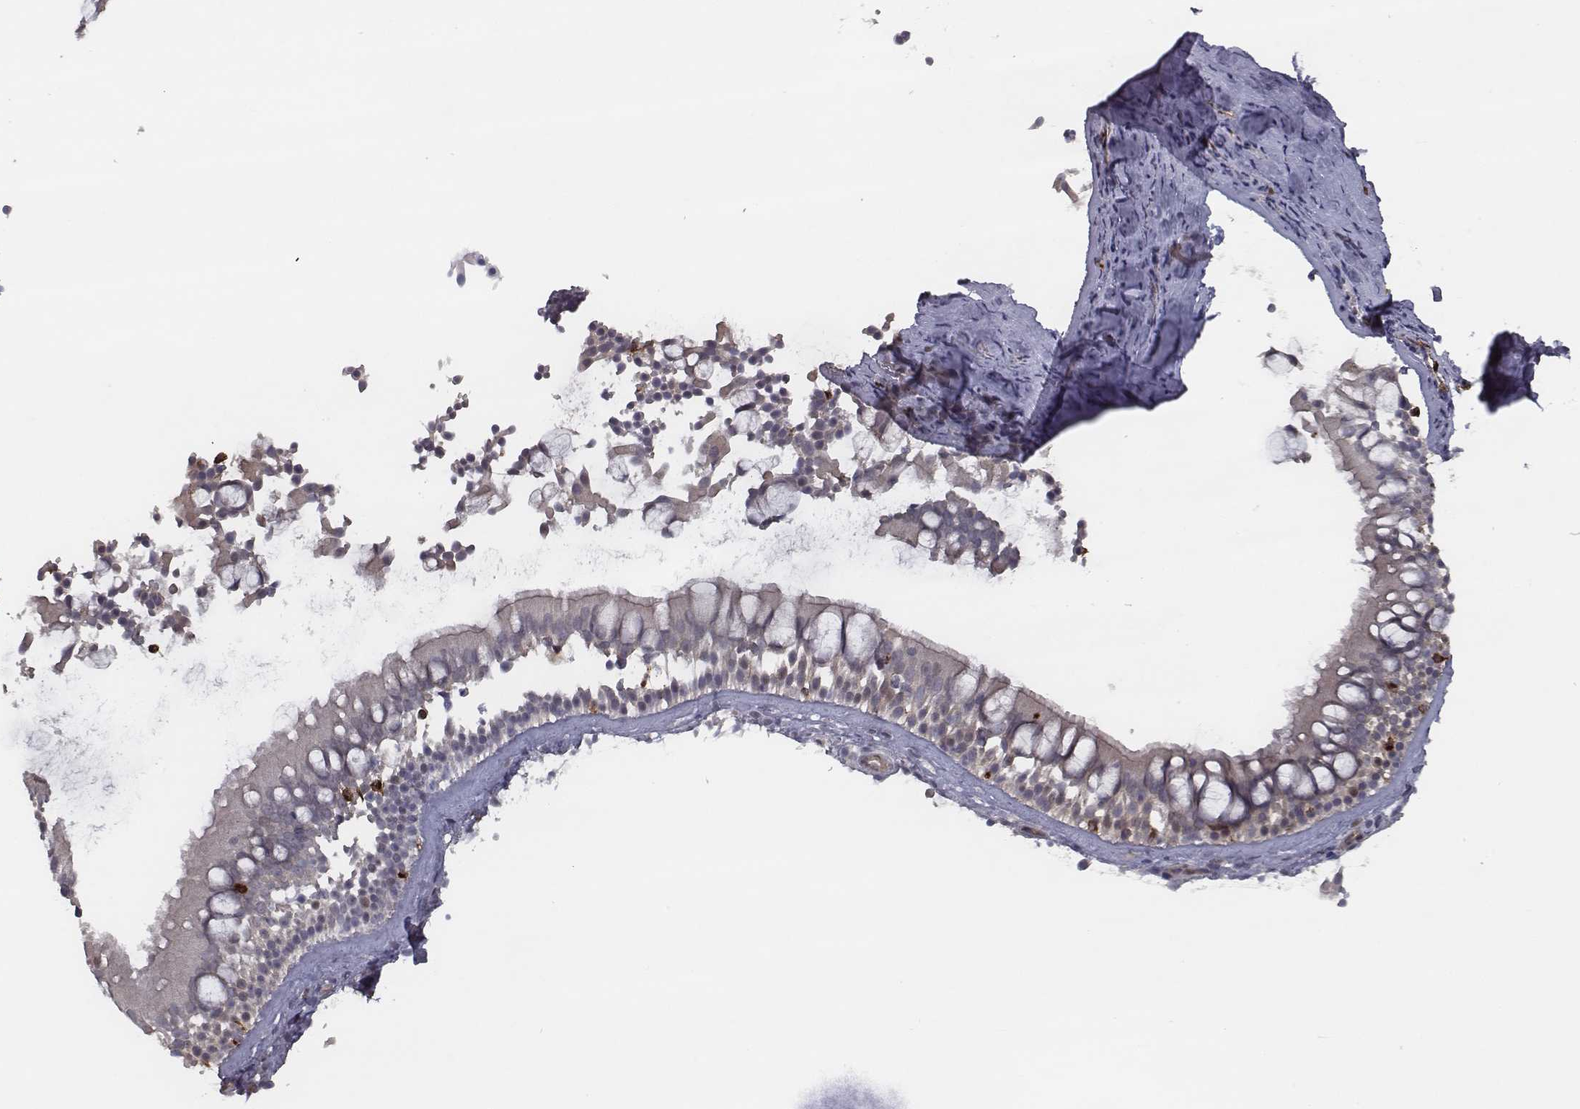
{"staining": {"intensity": "moderate", "quantity": "<25%", "location": "cytoplasmic/membranous,nuclear"}, "tissue": "nasopharynx", "cell_type": "Respiratory epithelial cells", "image_type": "normal", "snomed": [{"axis": "morphology", "description": "Normal tissue, NOS"}, {"axis": "topography", "description": "Nasopharynx"}], "caption": "Nasopharynx stained with immunohistochemistry demonstrates moderate cytoplasmic/membranous,nuclear staining in about <25% of respiratory epithelial cells. (DAB = brown stain, brightfield microscopy at high magnification).", "gene": "ISYNA1", "patient": {"sex": "male", "age": 68}}